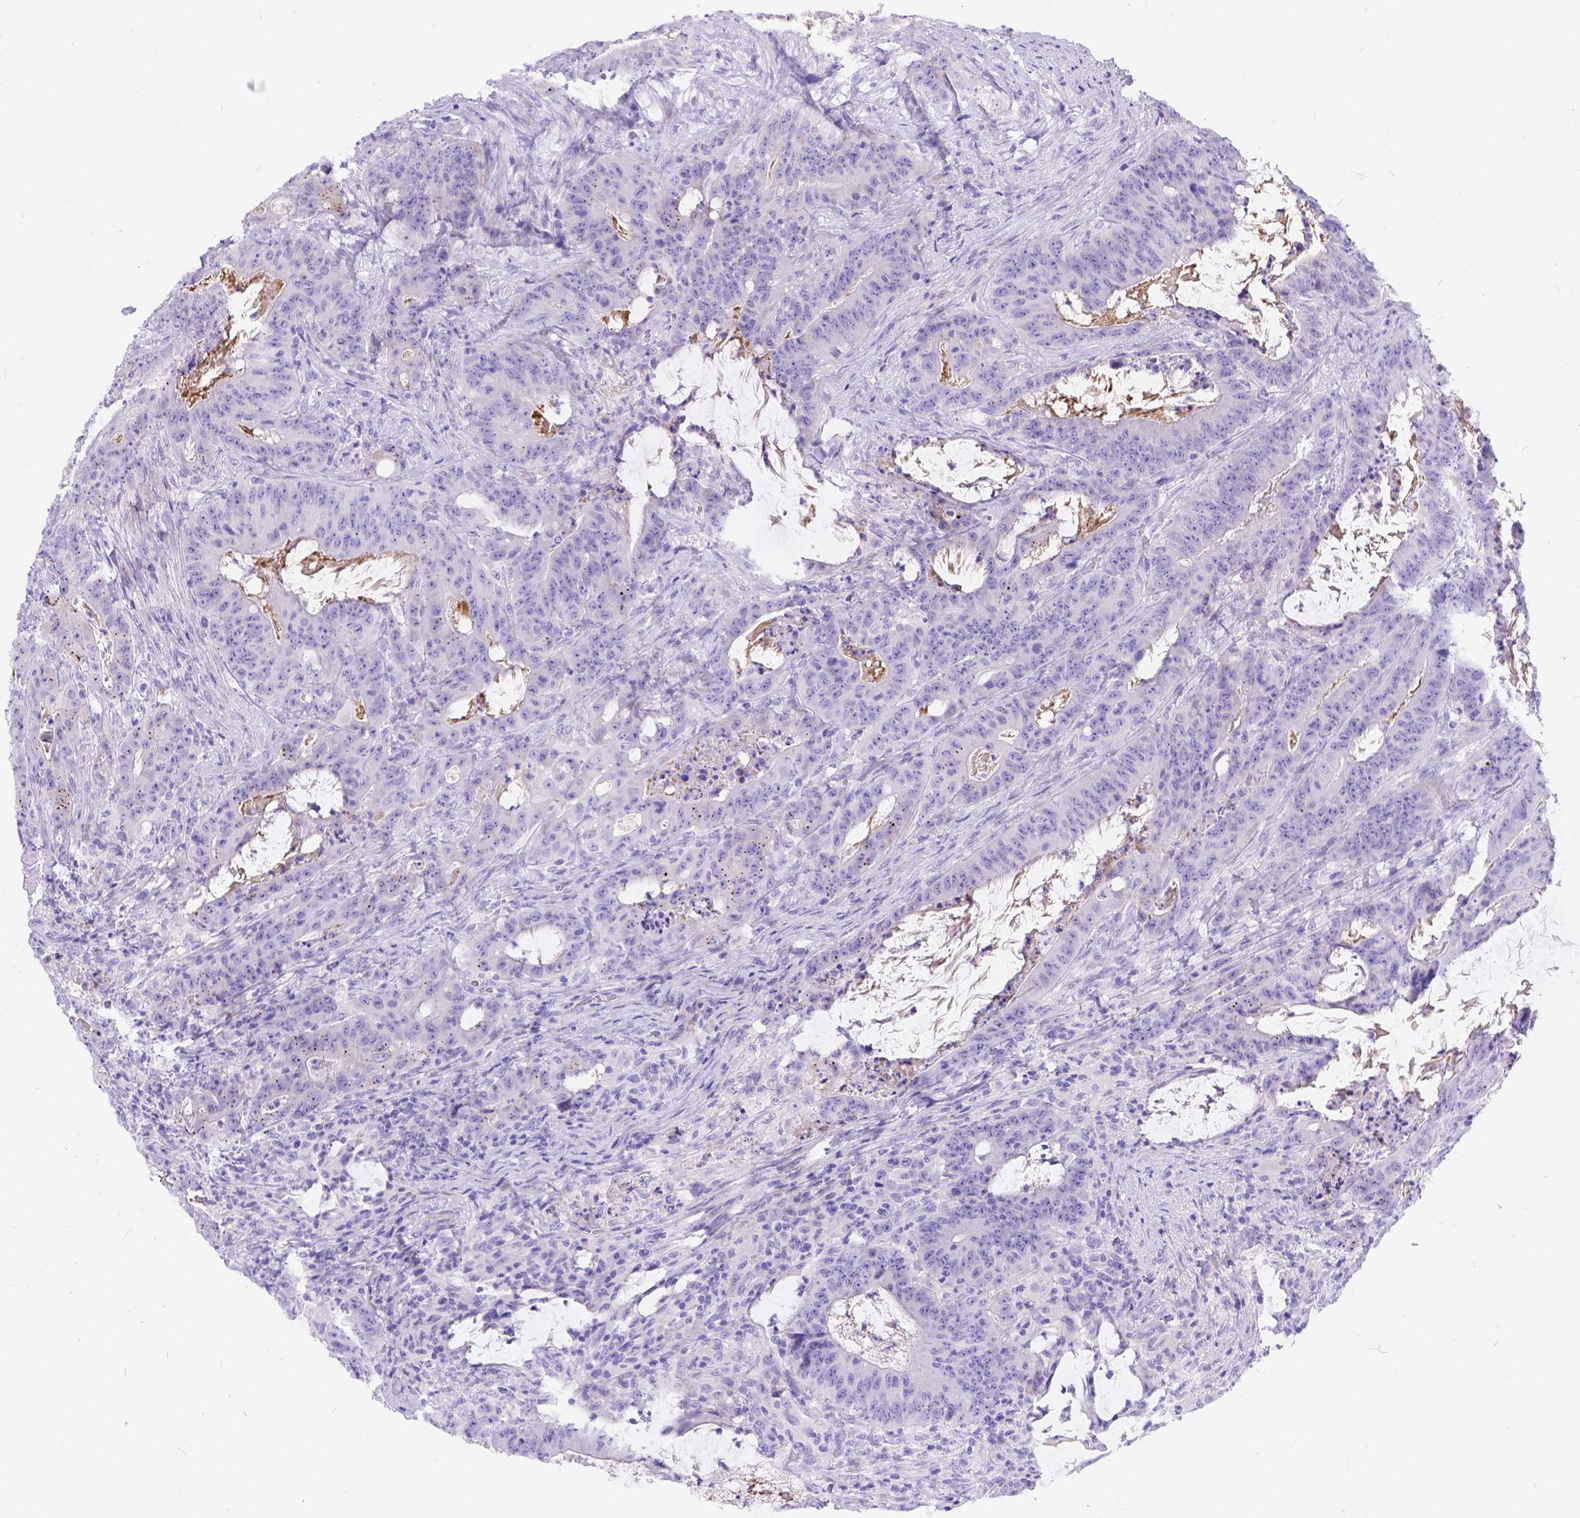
{"staining": {"intensity": "negative", "quantity": "none", "location": "none"}, "tissue": "colorectal cancer", "cell_type": "Tumor cells", "image_type": "cancer", "snomed": [{"axis": "morphology", "description": "Adenocarcinoma, NOS"}, {"axis": "topography", "description": "Colon"}], "caption": "The immunohistochemistry (IHC) photomicrograph has no significant positivity in tumor cells of adenocarcinoma (colorectal) tissue. The staining was performed using DAB to visualize the protein expression in brown, while the nuclei were stained in blue with hematoxylin (Magnification: 20x).", "gene": "KLHL10", "patient": {"sex": "male", "age": 33}}